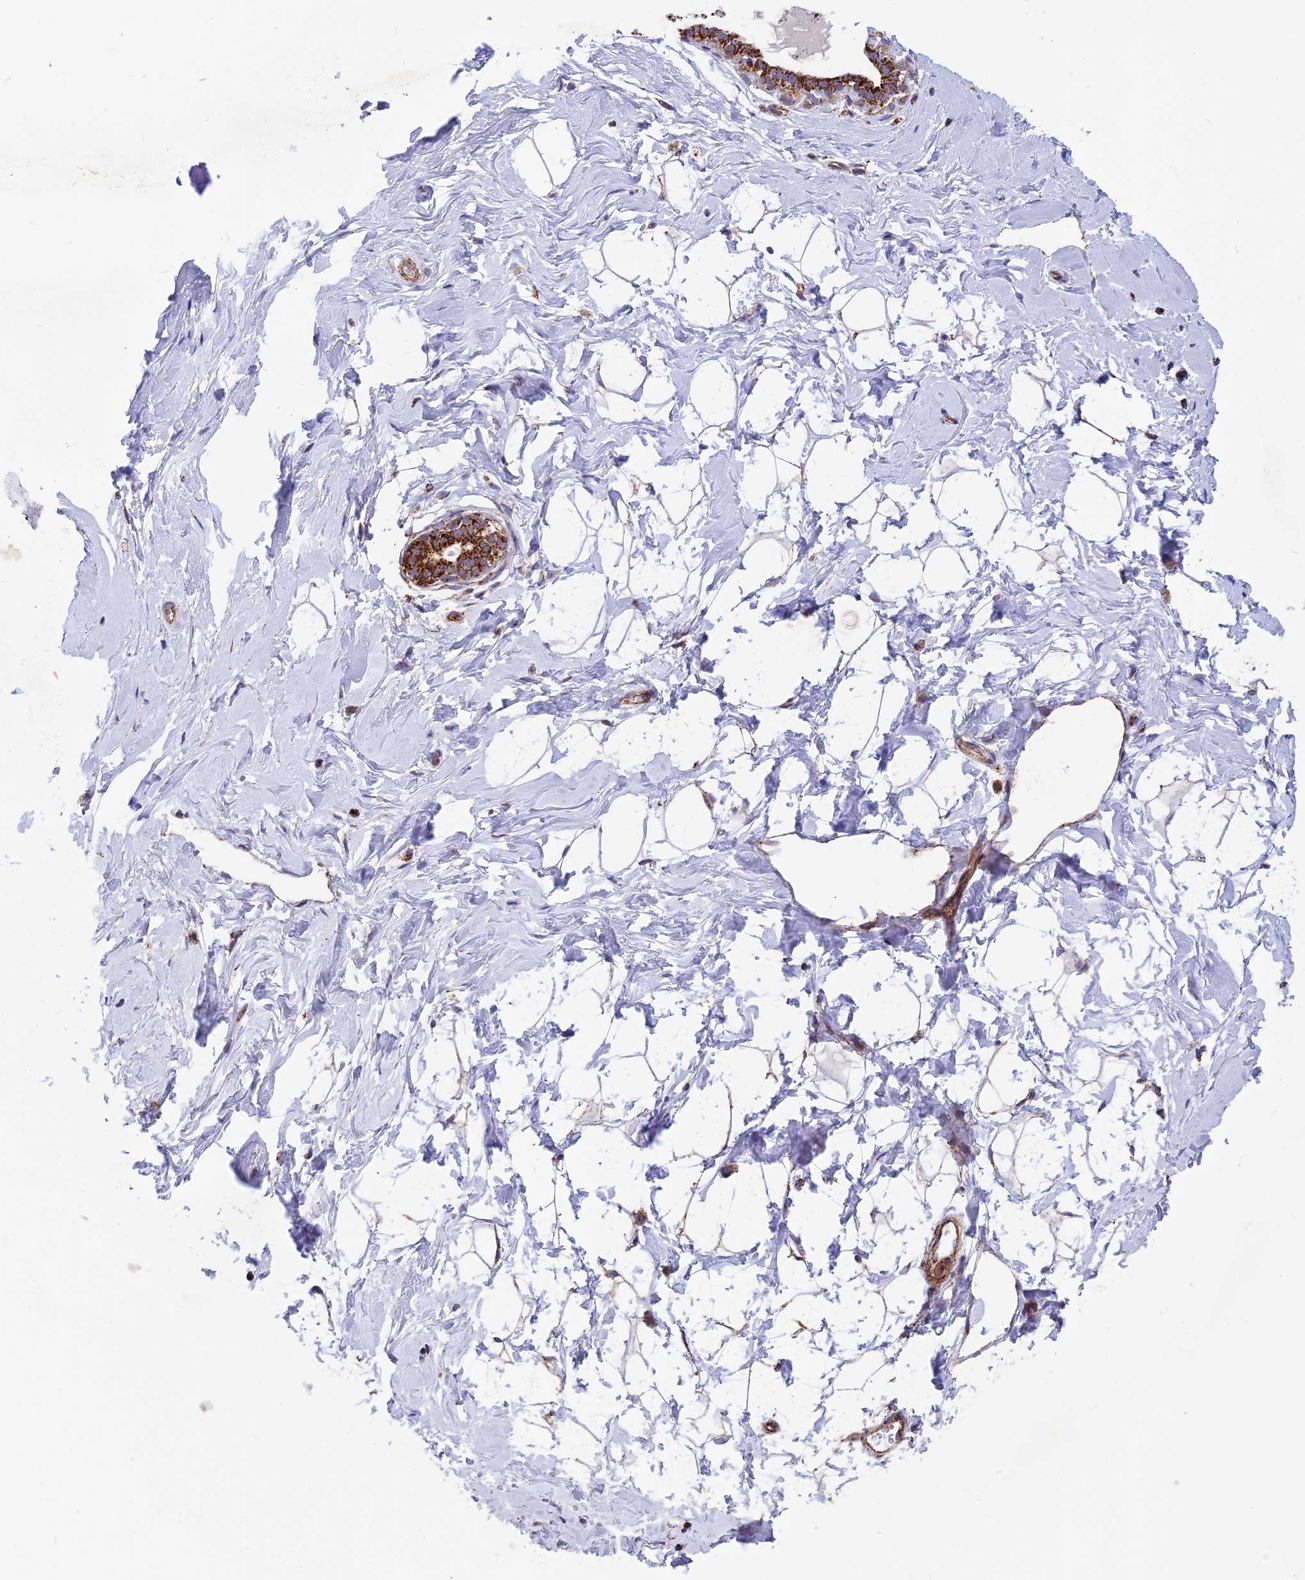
{"staining": {"intensity": "negative", "quantity": "none", "location": "none"}, "tissue": "breast", "cell_type": "Adipocytes", "image_type": "normal", "snomed": [{"axis": "morphology", "description": "Normal tissue, NOS"}, {"axis": "morphology", "description": "Adenoma, NOS"}, {"axis": "topography", "description": "Breast"}], "caption": "Adipocytes show no significant protein positivity in normal breast. (DAB immunohistochemistry (IHC) visualized using brightfield microscopy, high magnification).", "gene": "MRPS18B", "patient": {"sex": "female", "age": 23}}